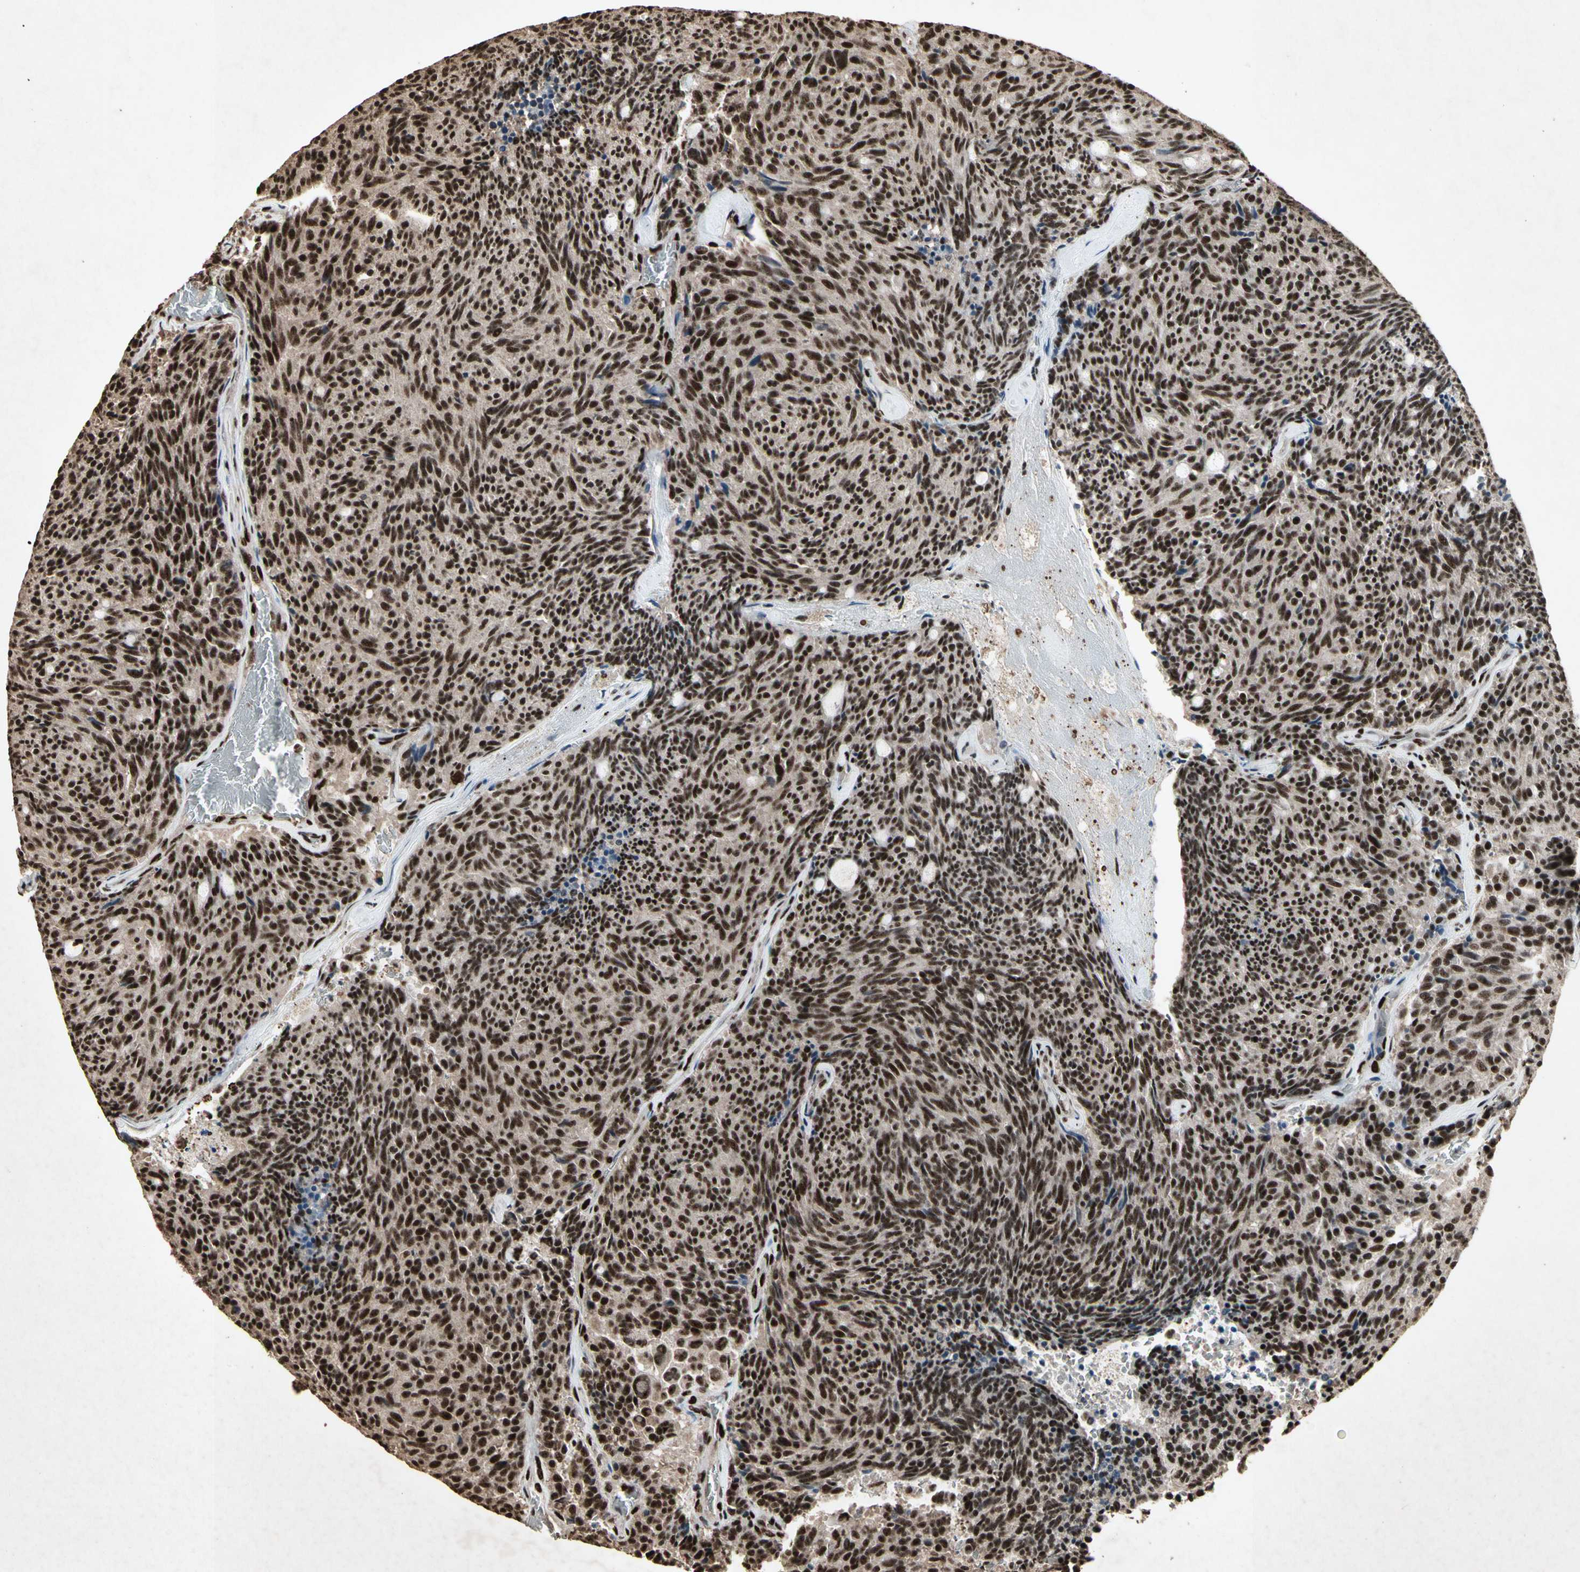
{"staining": {"intensity": "strong", "quantity": ">75%", "location": "nuclear"}, "tissue": "carcinoid", "cell_type": "Tumor cells", "image_type": "cancer", "snomed": [{"axis": "morphology", "description": "Carcinoid, malignant, NOS"}, {"axis": "topography", "description": "Pancreas"}], "caption": "Immunohistochemistry (IHC) staining of carcinoid (malignant), which displays high levels of strong nuclear expression in approximately >75% of tumor cells indicating strong nuclear protein positivity. The staining was performed using DAB (3,3'-diaminobenzidine) (brown) for protein detection and nuclei were counterstained in hematoxylin (blue).", "gene": "TBX2", "patient": {"sex": "female", "age": 54}}